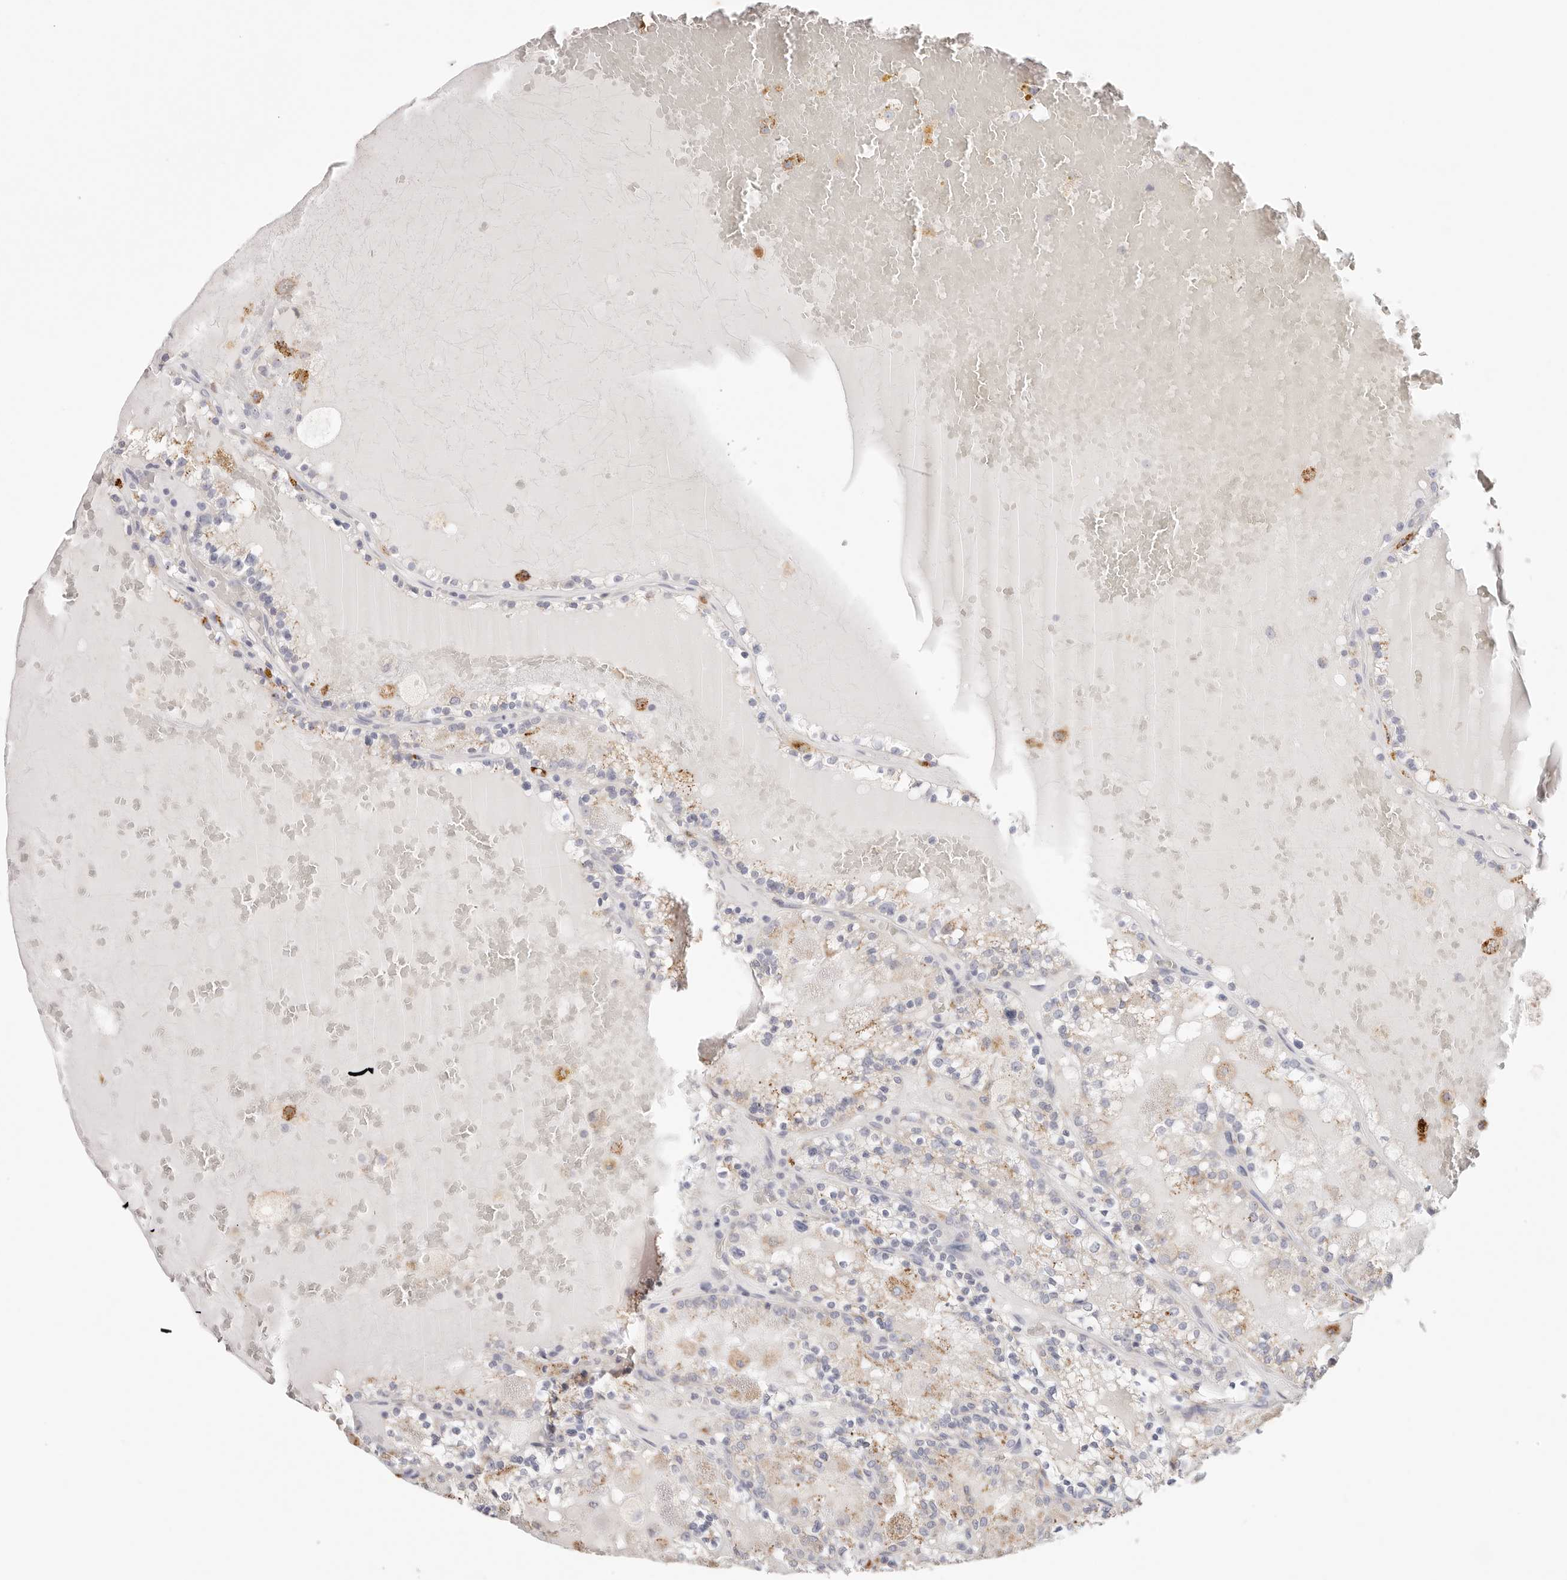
{"staining": {"intensity": "moderate", "quantity": "<25%", "location": "cytoplasmic/membranous"}, "tissue": "renal cancer", "cell_type": "Tumor cells", "image_type": "cancer", "snomed": [{"axis": "morphology", "description": "Adenocarcinoma, NOS"}, {"axis": "topography", "description": "Kidney"}], "caption": "This histopathology image exhibits IHC staining of renal cancer, with low moderate cytoplasmic/membranous expression in approximately <25% of tumor cells.", "gene": "STKLD1", "patient": {"sex": "female", "age": 56}}